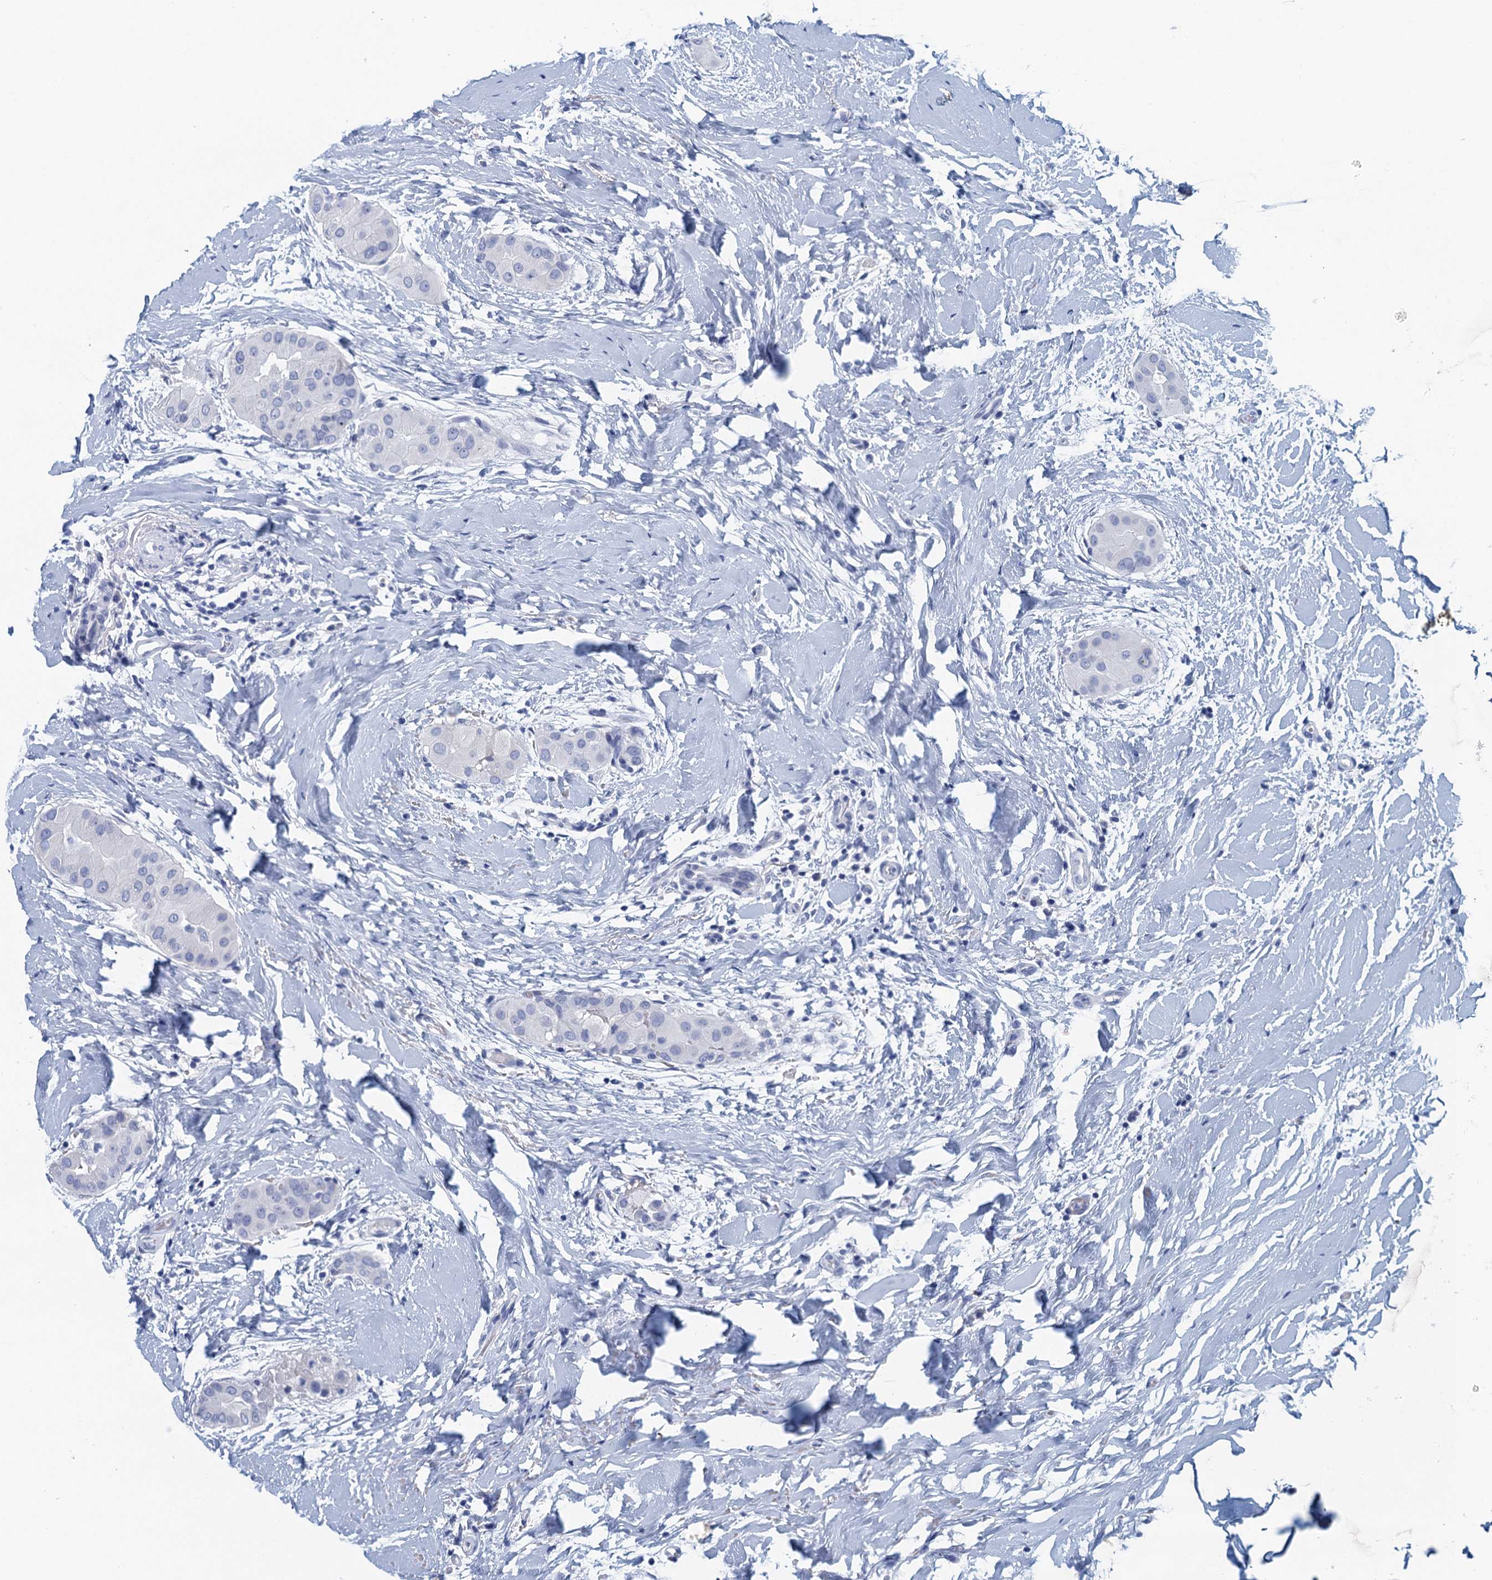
{"staining": {"intensity": "negative", "quantity": "none", "location": "none"}, "tissue": "thyroid cancer", "cell_type": "Tumor cells", "image_type": "cancer", "snomed": [{"axis": "morphology", "description": "Papillary adenocarcinoma, NOS"}, {"axis": "topography", "description": "Thyroid gland"}], "caption": "A high-resolution image shows immunohistochemistry (IHC) staining of thyroid cancer (papillary adenocarcinoma), which demonstrates no significant expression in tumor cells.", "gene": "CYP51A1", "patient": {"sex": "male", "age": 33}}